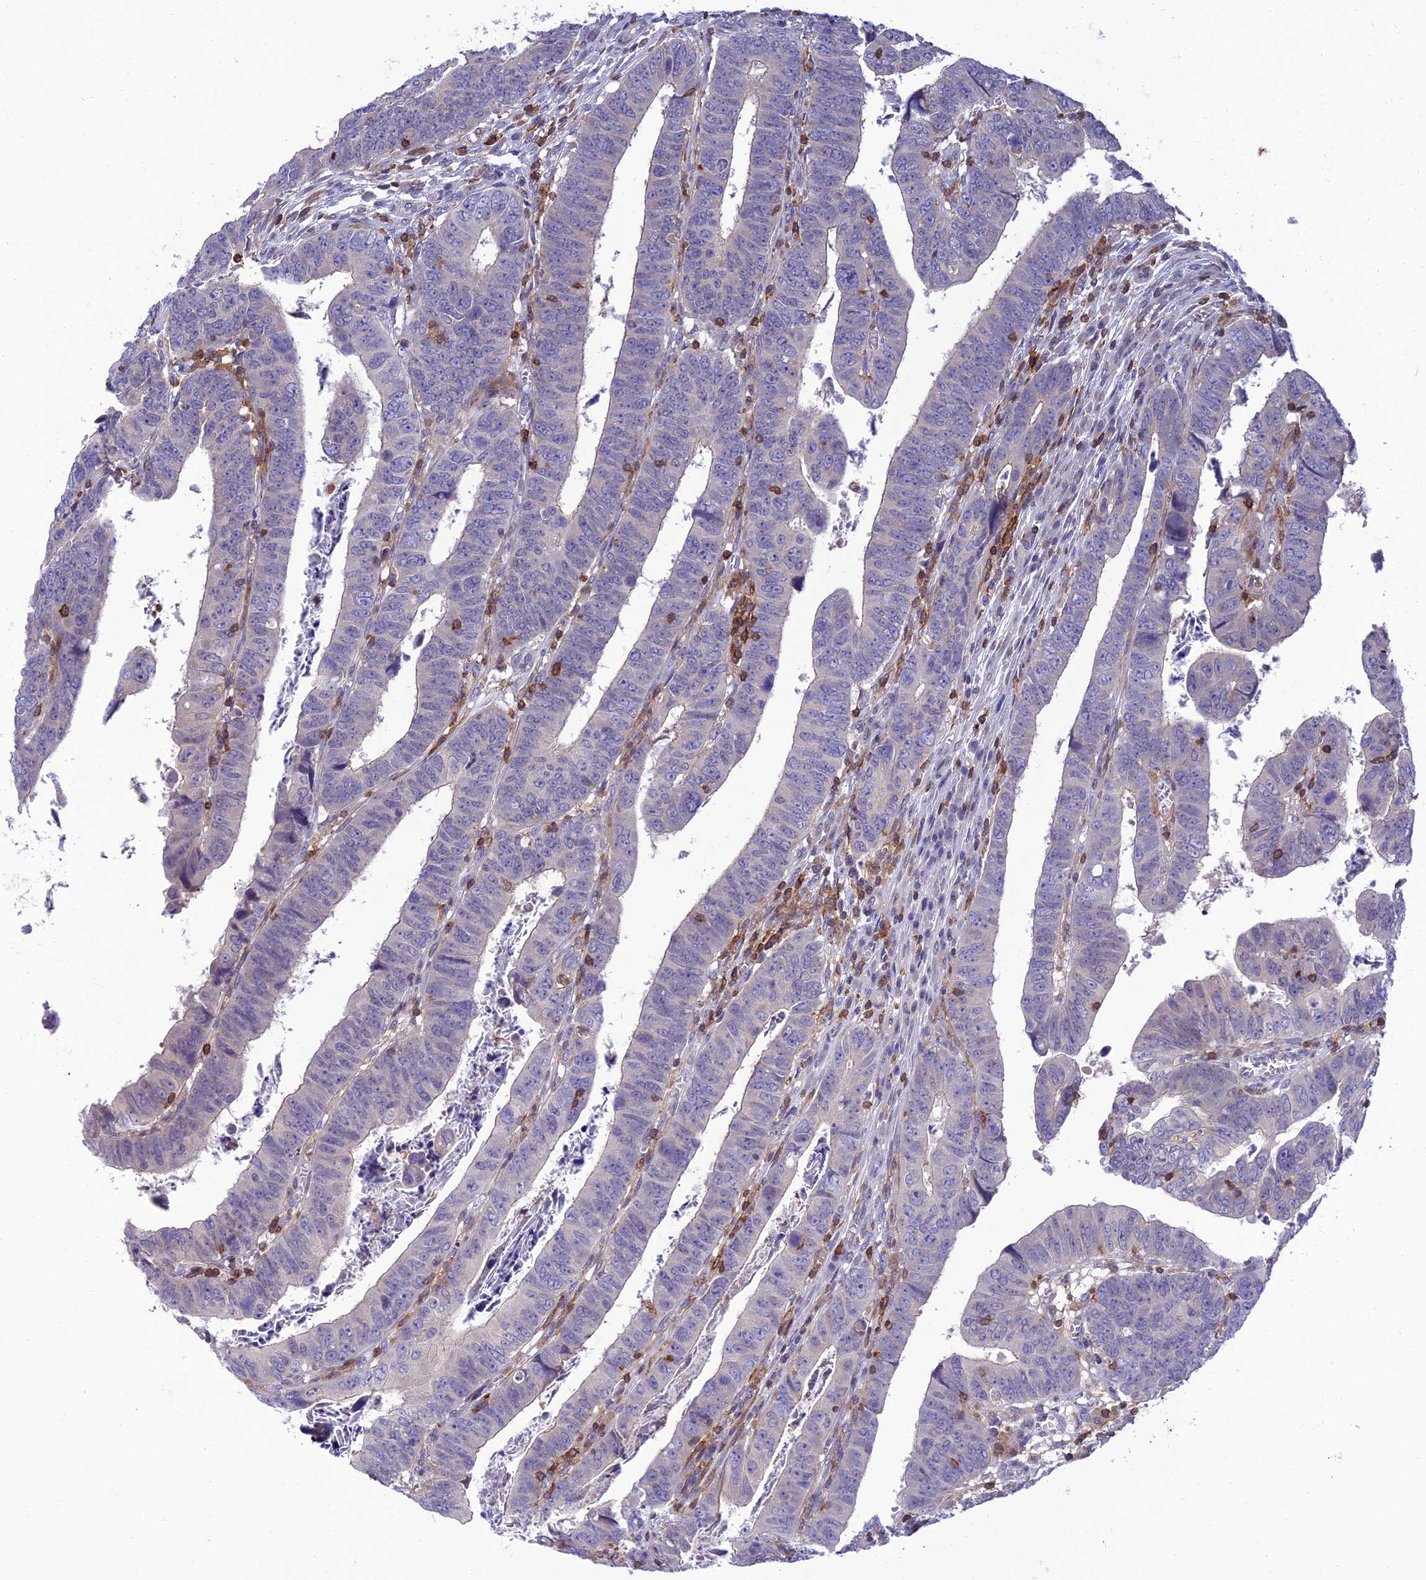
{"staining": {"intensity": "negative", "quantity": "none", "location": "none"}, "tissue": "colorectal cancer", "cell_type": "Tumor cells", "image_type": "cancer", "snomed": [{"axis": "morphology", "description": "Normal tissue, NOS"}, {"axis": "morphology", "description": "Adenocarcinoma, NOS"}, {"axis": "topography", "description": "Rectum"}], "caption": "Immunohistochemical staining of human colorectal cancer demonstrates no significant positivity in tumor cells. The staining is performed using DAB (3,3'-diaminobenzidine) brown chromogen with nuclei counter-stained in using hematoxylin.", "gene": "FAM76A", "patient": {"sex": "female", "age": 65}}